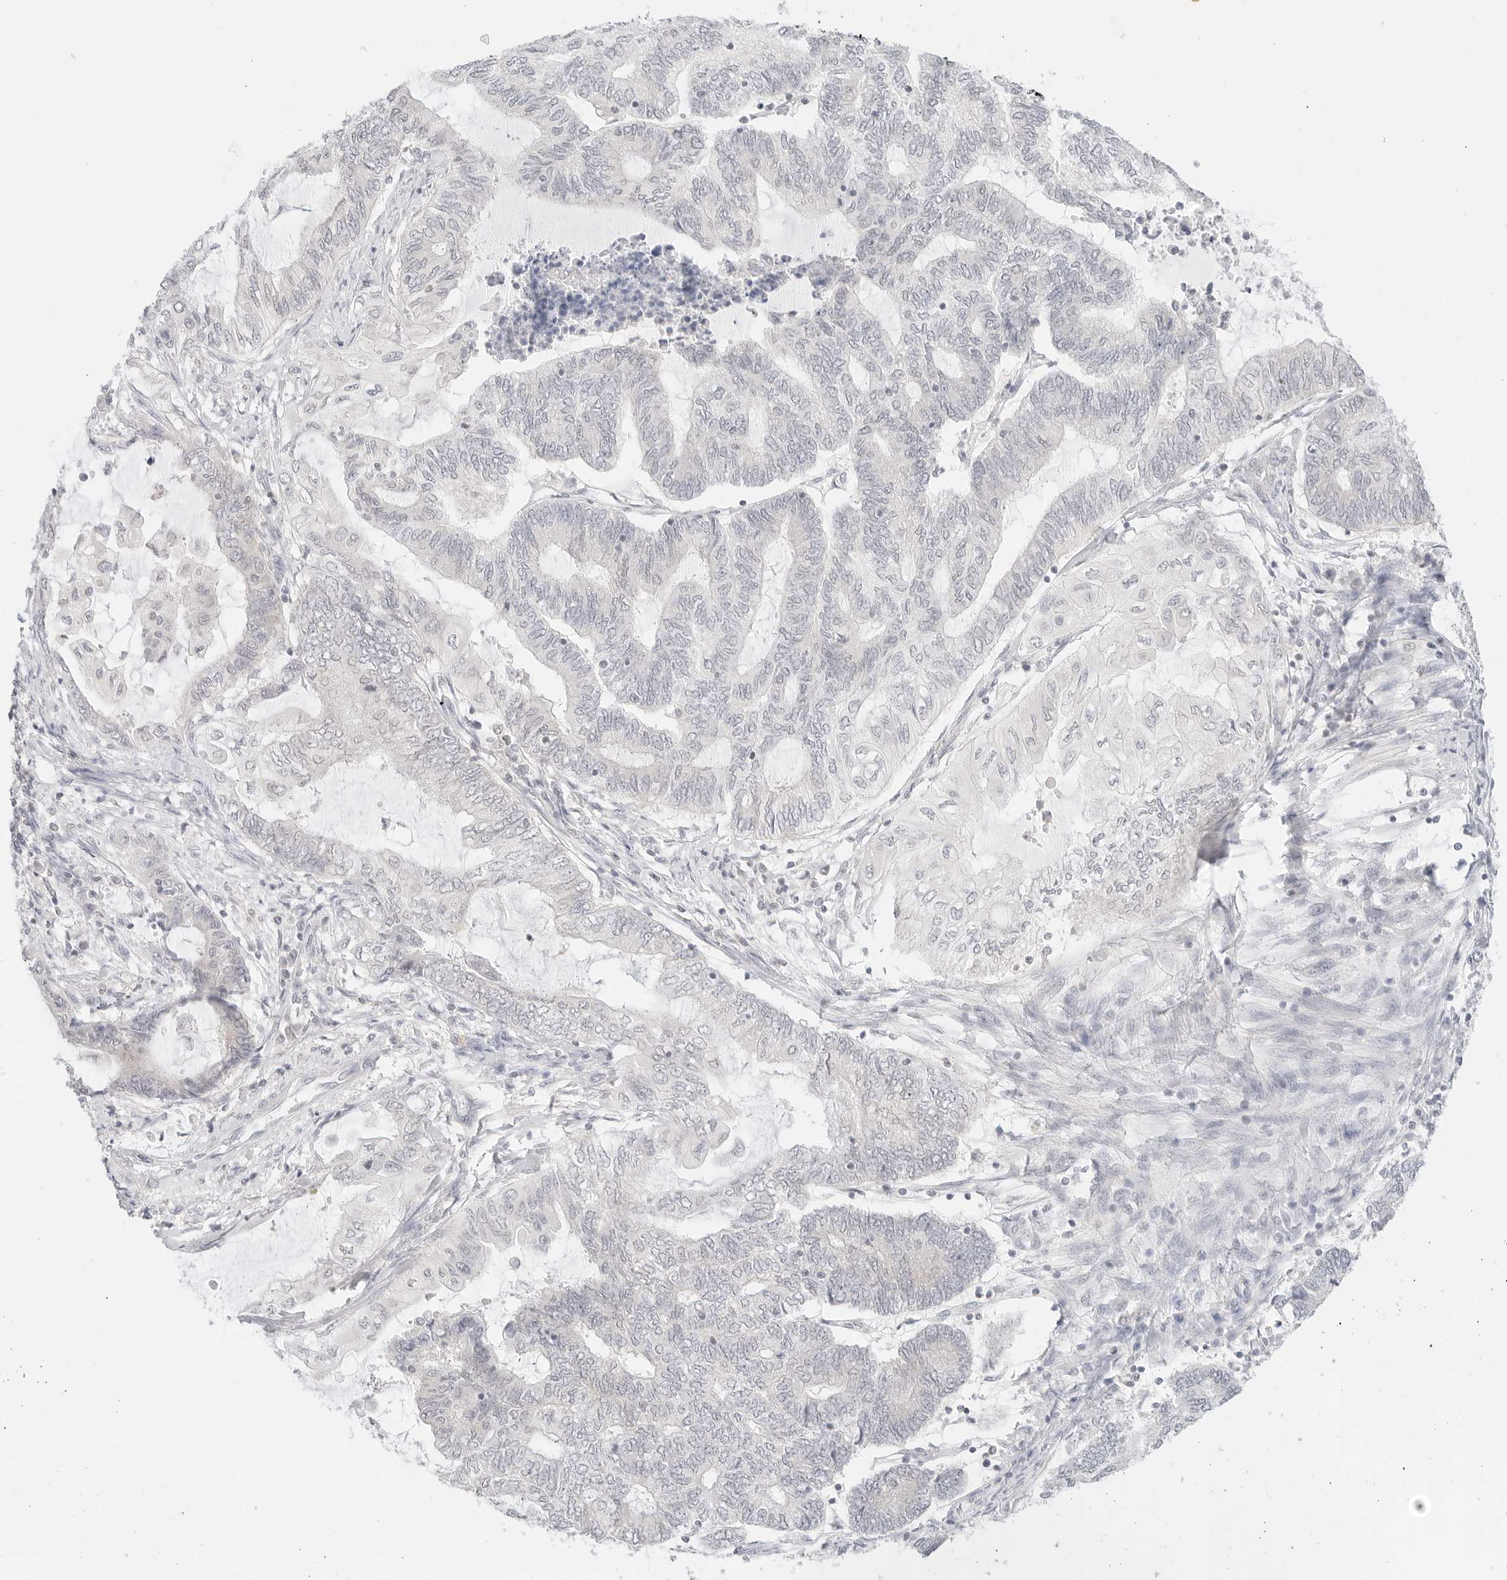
{"staining": {"intensity": "negative", "quantity": "none", "location": "none"}, "tissue": "endometrial cancer", "cell_type": "Tumor cells", "image_type": "cancer", "snomed": [{"axis": "morphology", "description": "Adenocarcinoma, NOS"}, {"axis": "topography", "description": "Uterus"}, {"axis": "topography", "description": "Endometrium"}], "caption": "Immunohistochemistry (IHC) image of neoplastic tissue: adenocarcinoma (endometrial) stained with DAB (3,3'-diaminobenzidine) reveals no significant protein positivity in tumor cells.", "gene": "GNAS", "patient": {"sex": "female", "age": 70}}